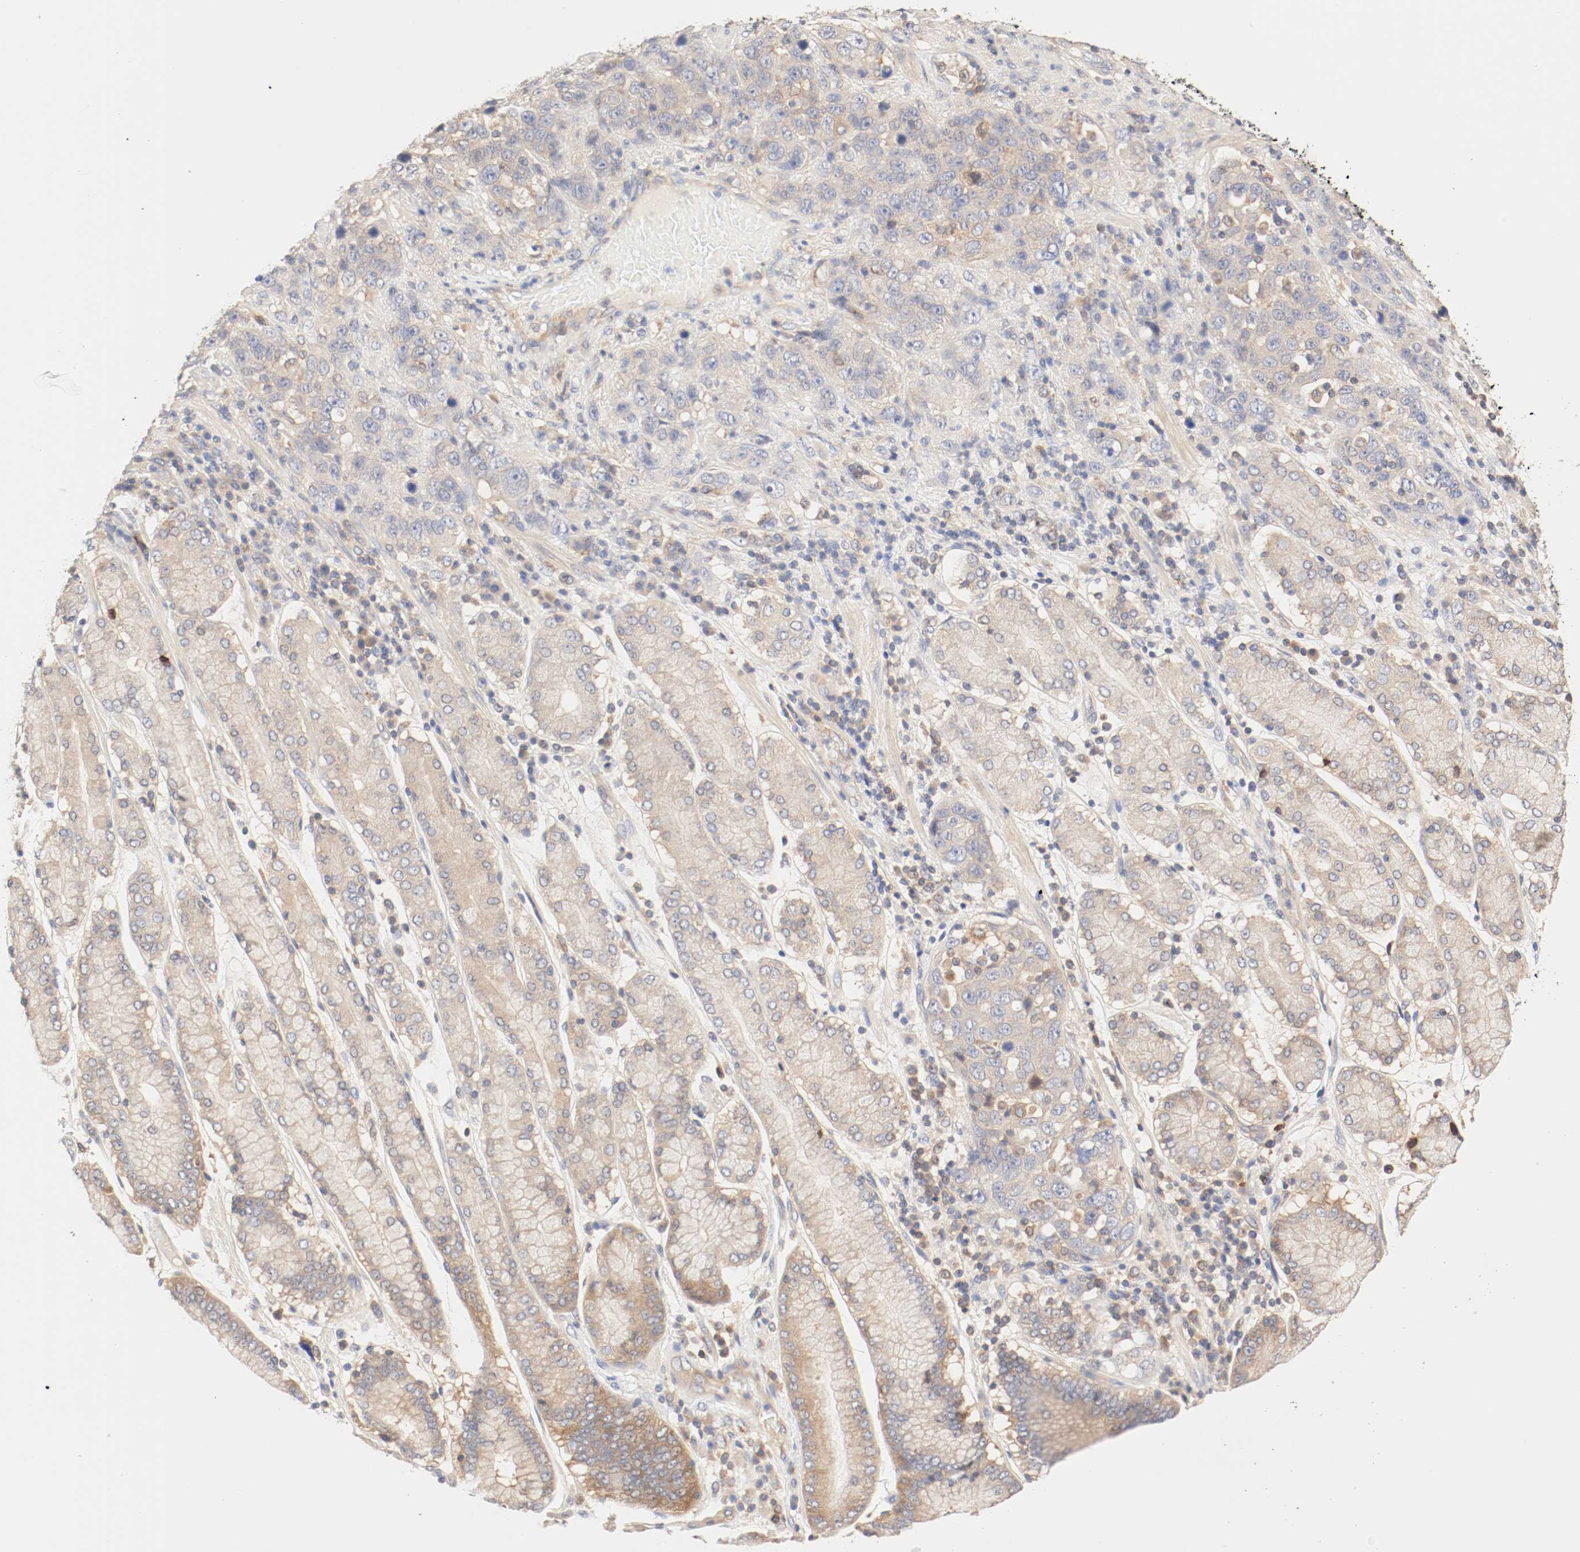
{"staining": {"intensity": "moderate", "quantity": ">75%", "location": "cytoplasmic/membranous"}, "tissue": "stomach cancer", "cell_type": "Tumor cells", "image_type": "cancer", "snomed": [{"axis": "morphology", "description": "Normal tissue, NOS"}, {"axis": "morphology", "description": "Adenocarcinoma, NOS"}, {"axis": "topography", "description": "Stomach"}], "caption": "Tumor cells exhibit medium levels of moderate cytoplasmic/membranous positivity in approximately >75% of cells in human stomach cancer (adenocarcinoma). (brown staining indicates protein expression, while blue staining denotes nuclei).", "gene": "GIT1", "patient": {"sex": "male", "age": 48}}